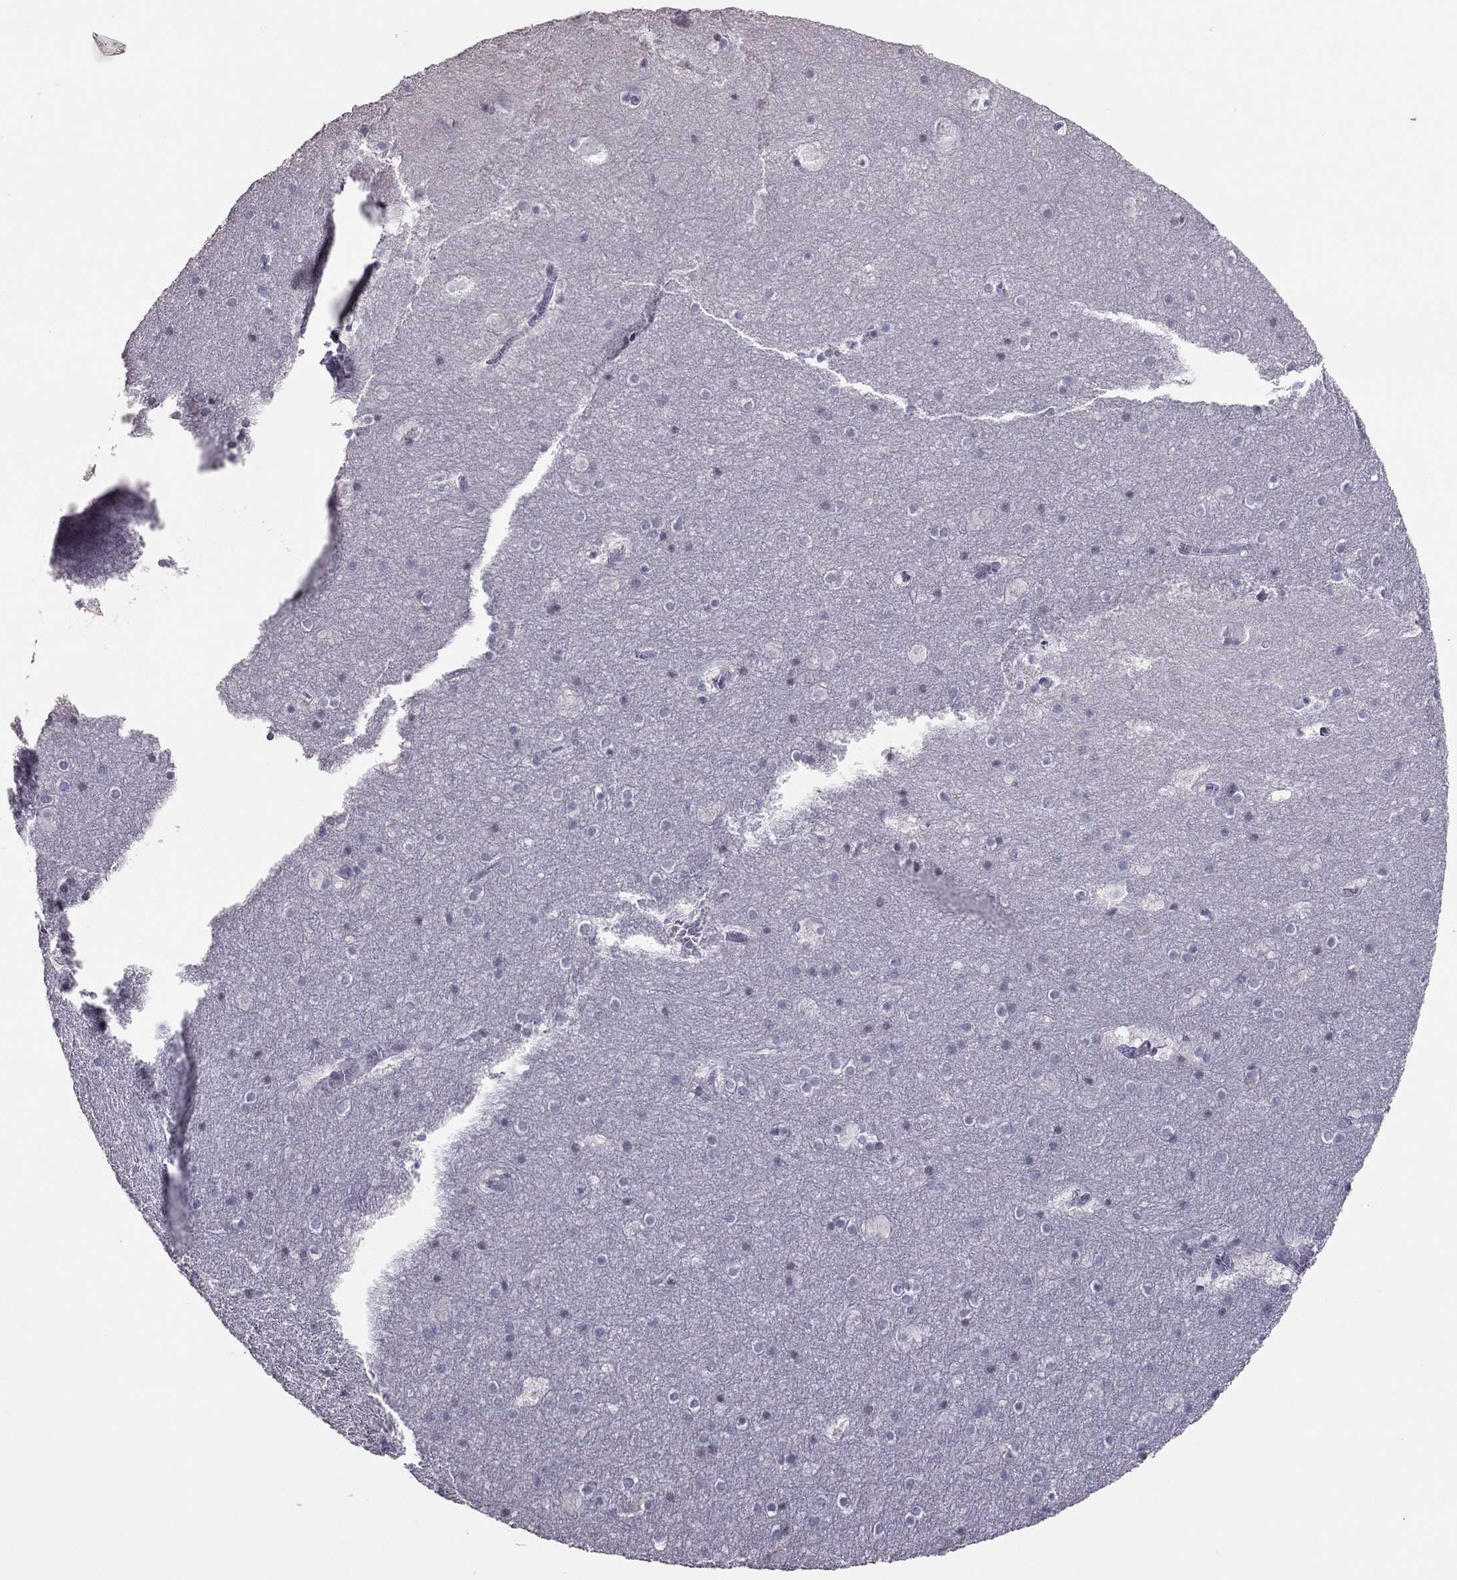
{"staining": {"intensity": "negative", "quantity": "none", "location": "none"}, "tissue": "hippocampus", "cell_type": "Glial cells", "image_type": "normal", "snomed": [{"axis": "morphology", "description": "Normal tissue, NOS"}, {"axis": "topography", "description": "Hippocampus"}], "caption": "Hippocampus was stained to show a protein in brown. There is no significant staining in glial cells. (Brightfield microscopy of DAB (3,3'-diaminobenzidine) IHC at high magnification).", "gene": "TSHB", "patient": {"sex": "male", "age": 45}}